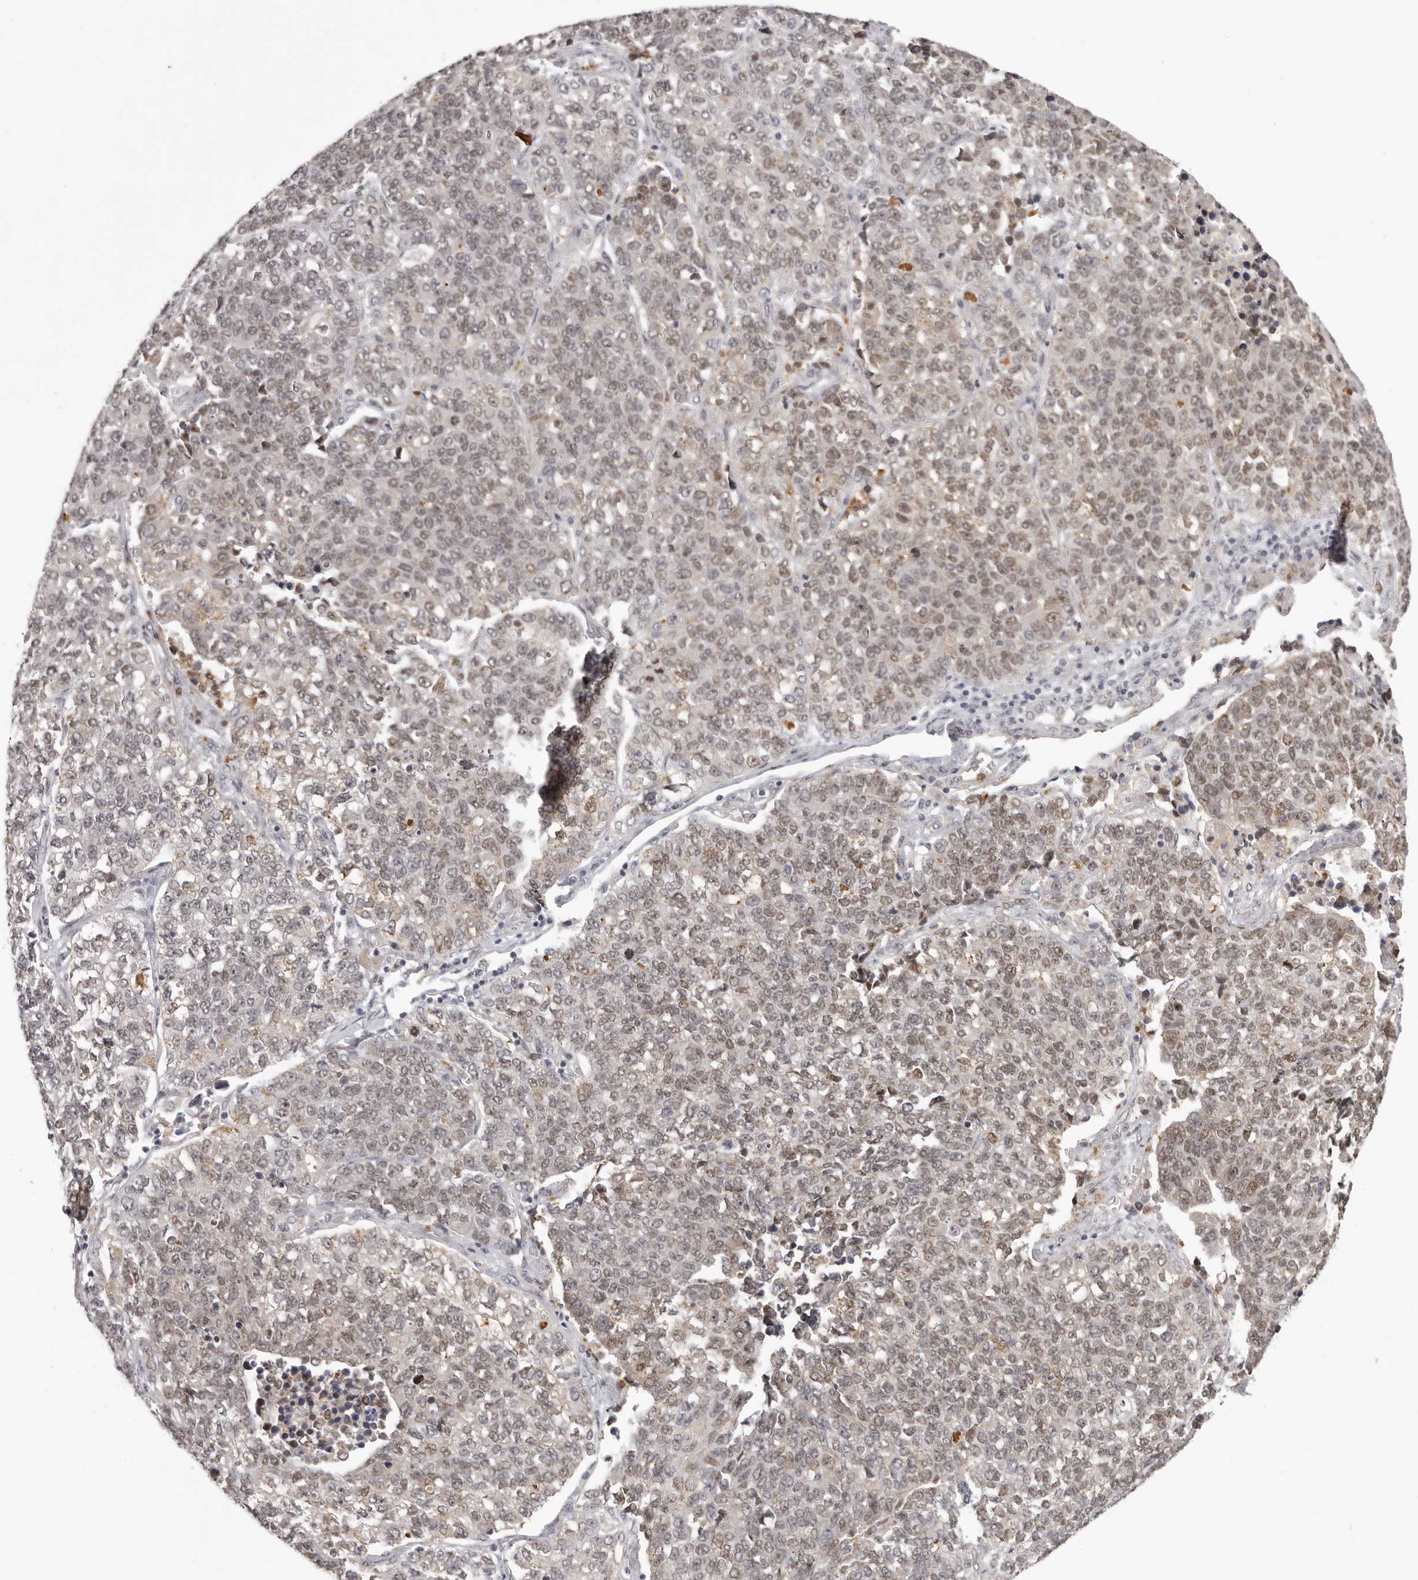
{"staining": {"intensity": "weak", "quantity": "<25%", "location": "cytoplasmic/membranous"}, "tissue": "lung cancer", "cell_type": "Tumor cells", "image_type": "cancer", "snomed": [{"axis": "morphology", "description": "Adenocarcinoma, NOS"}, {"axis": "topography", "description": "Lung"}], "caption": "Tumor cells are negative for protein expression in human lung cancer.", "gene": "RNF2", "patient": {"sex": "male", "age": 49}}